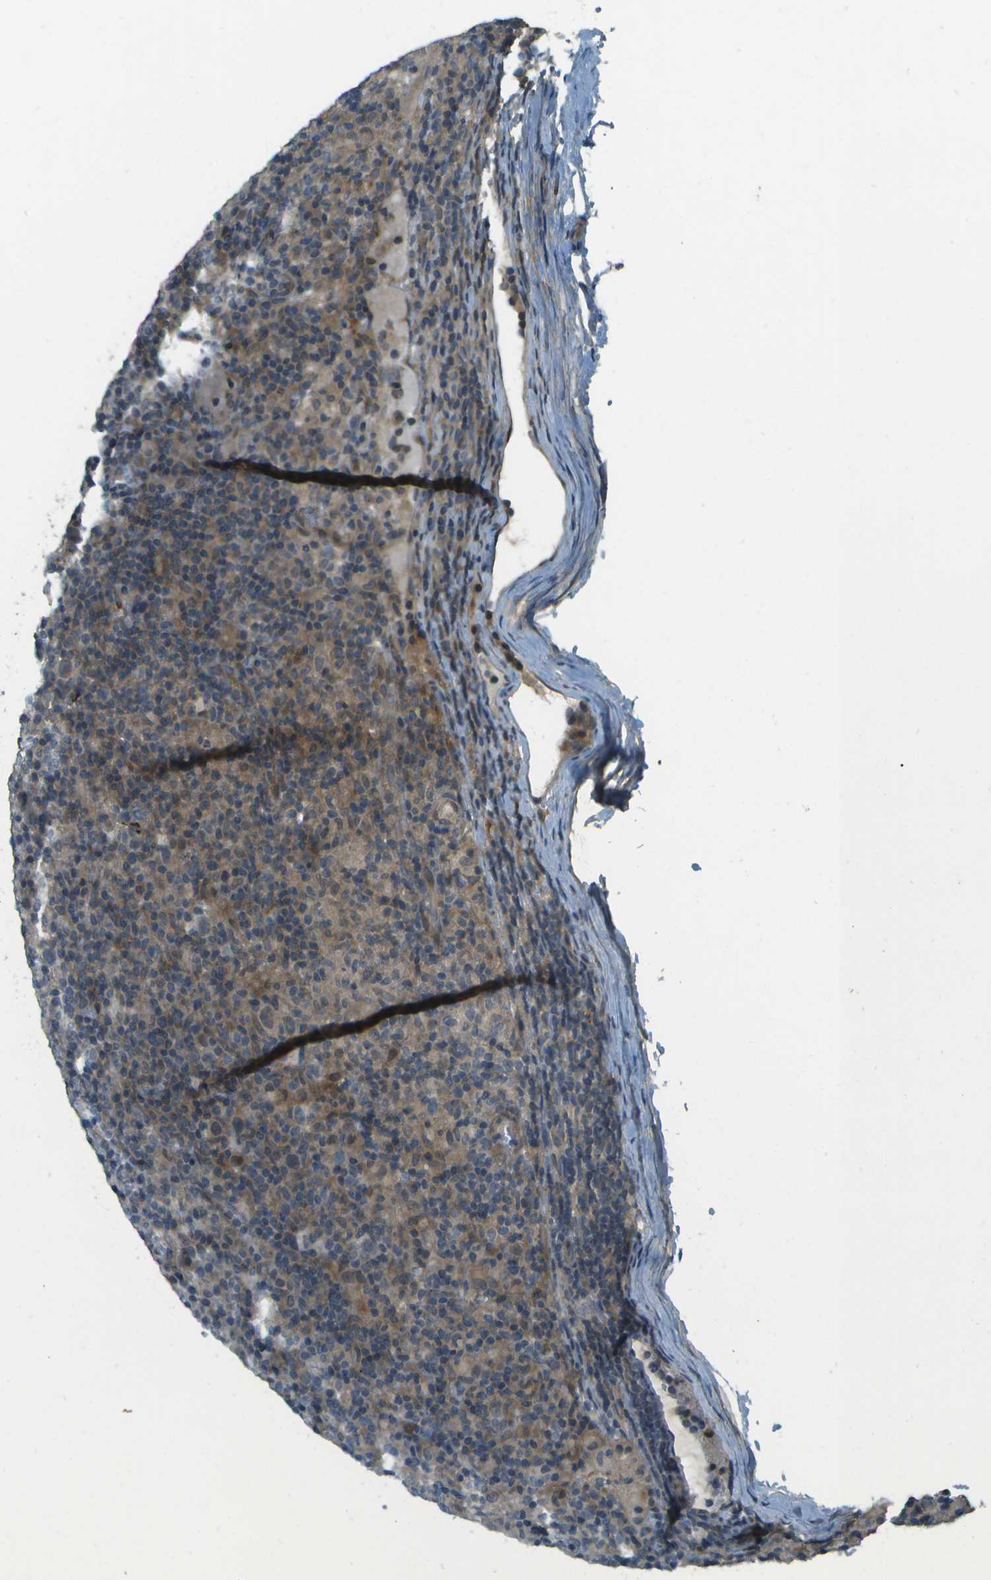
{"staining": {"intensity": "moderate", "quantity": "<25%", "location": "cytoplasmic/membranous"}, "tissue": "lymphoma", "cell_type": "Tumor cells", "image_type": "cancer", "snomed": [{"axis": "morphology", "description": "Hodgkin's disease, NOS"}, {"axis": "topography", "description": "Lymph node"}], "caption": "Moderate cytoplasmic/membranous expression for a protein is identified in about <25% of tumor cells of Hodgkin's disease using immunohistochemistry (IHC).", "gene": "WNK2", "patient": {"sex": "male", "age": 70}}